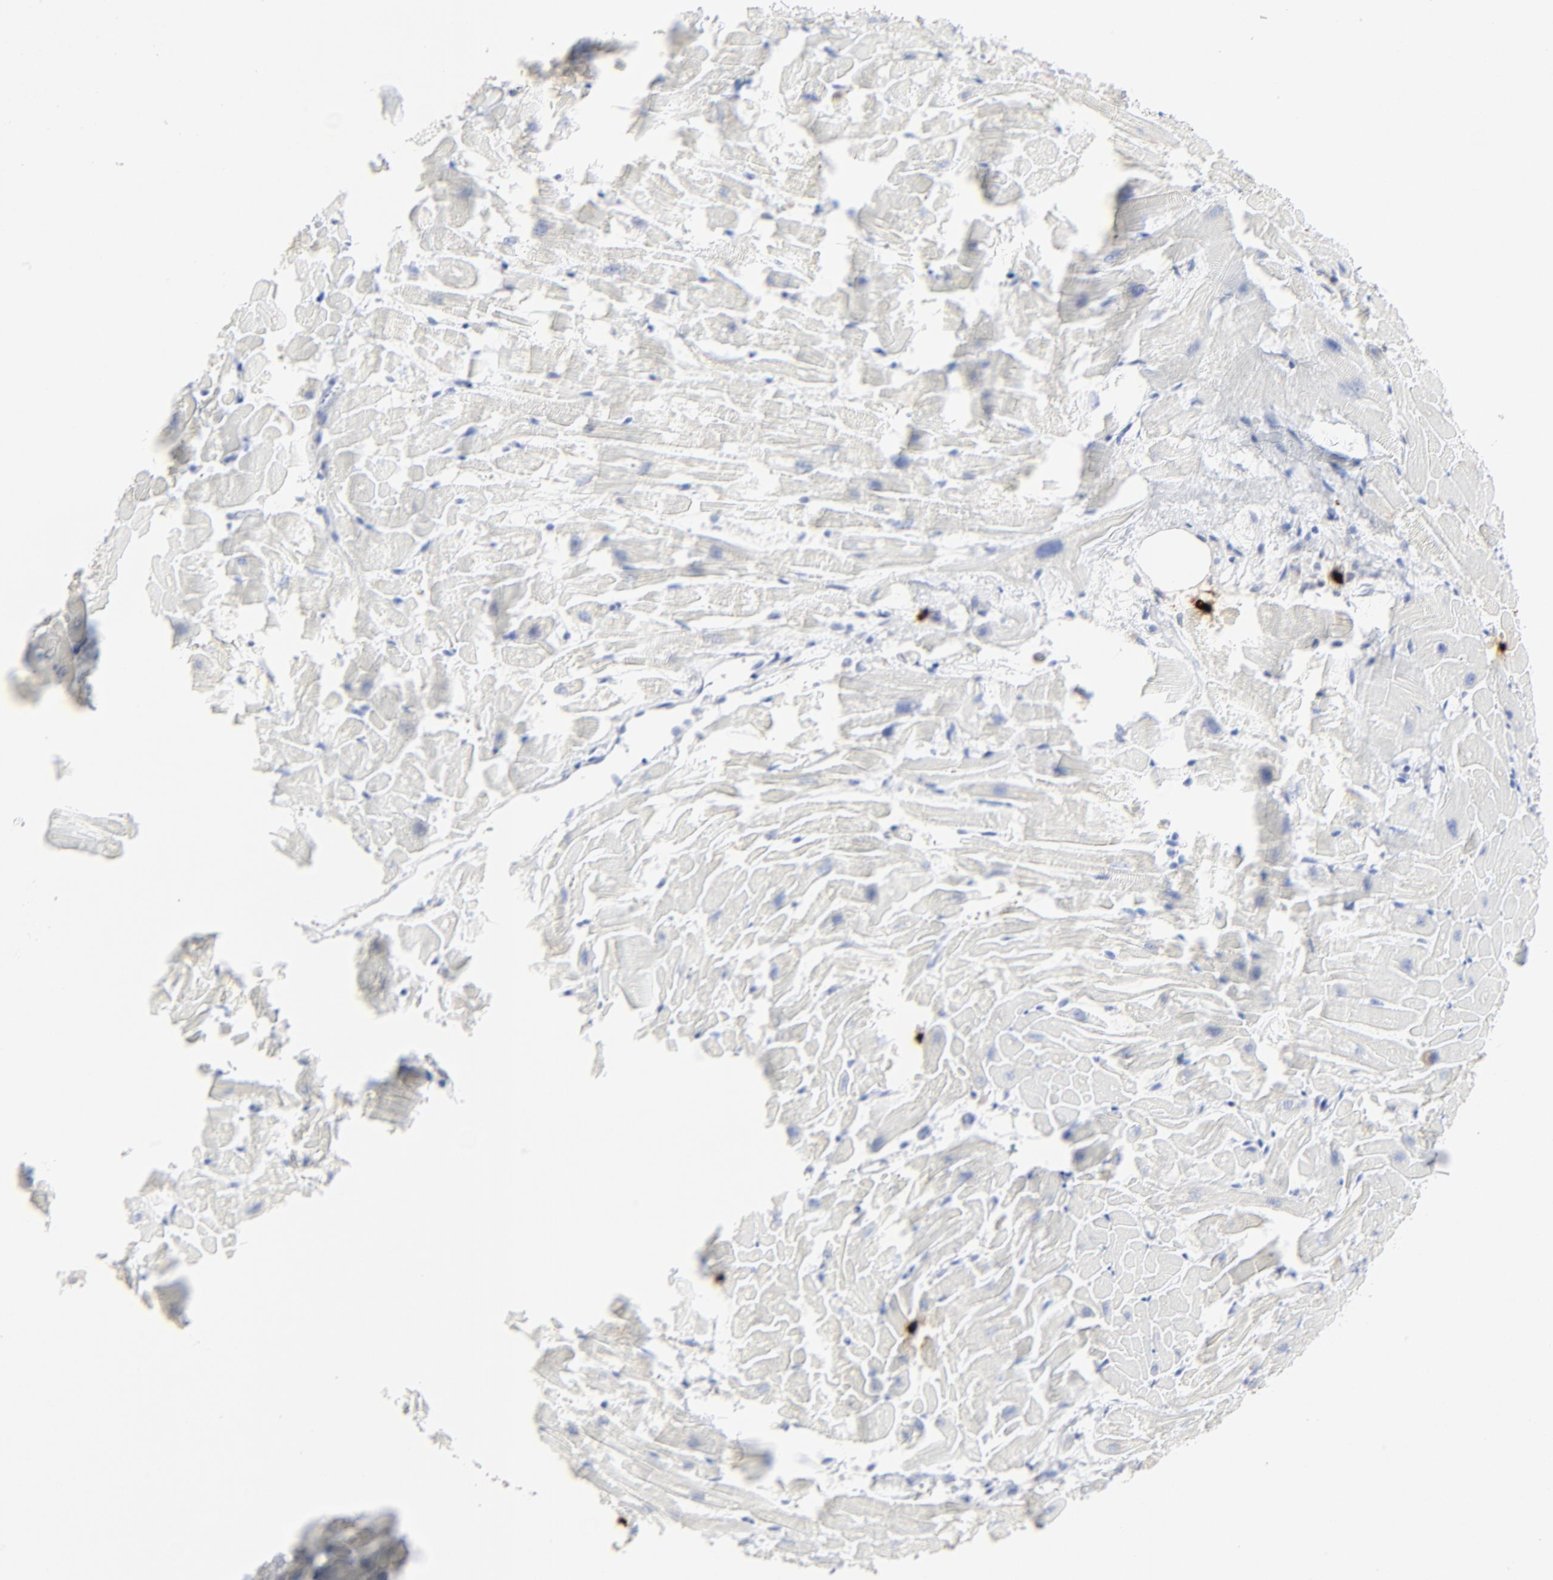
{"staining": {"intensity": "negative", "quantity": "none", "location": "none"}, "tissue": "heart muscle", "cell_type": "Cardiomyocytes", "image_type": "normal", "snomed": [{"axis": "morphology", "description": "Normal tissue, NOS"}, {"axis": "topography", "description": "Heart"}], "caption": "IHC image of benign human heart muscle stained for a protein (brown), which exhibits no positivity in cardiomyocytes.", "gene": "LCN2", "patient": {"sex": "female", "age": 19}}